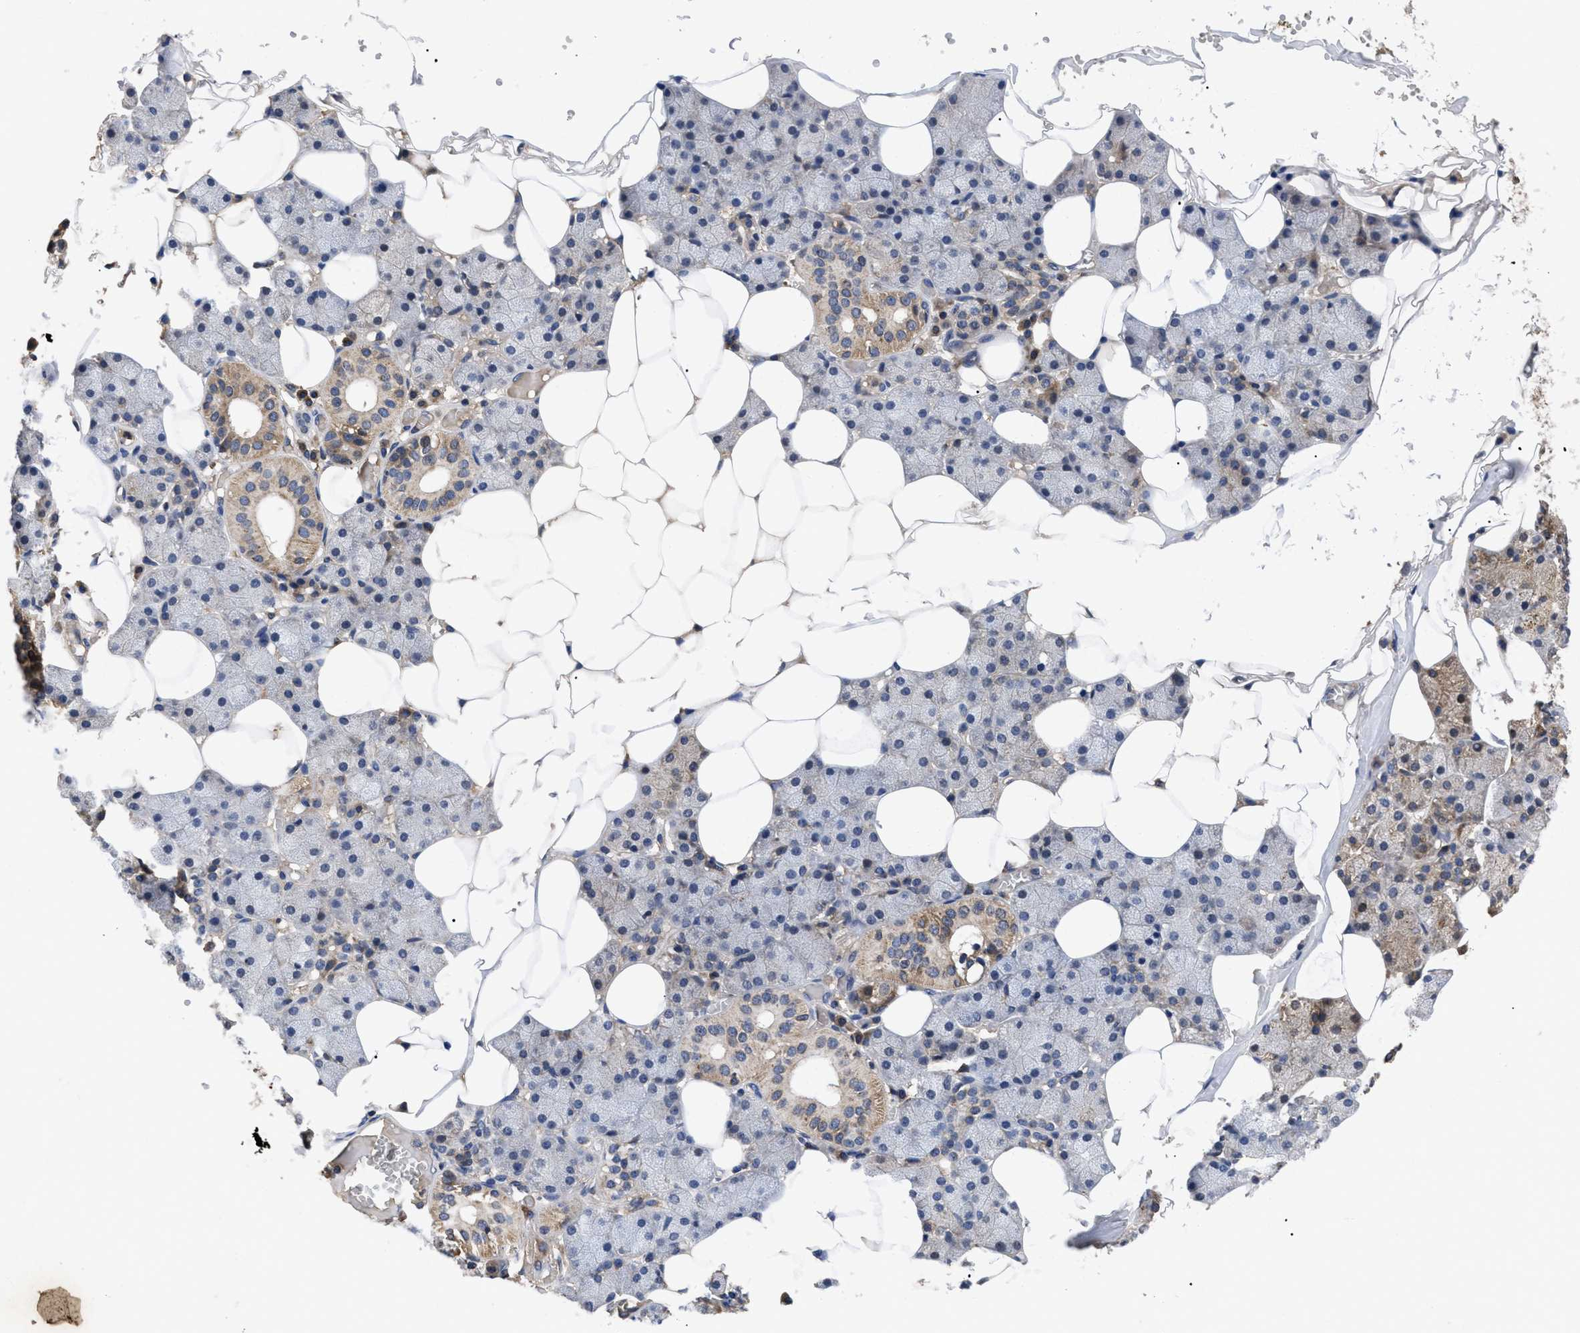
{"staining": {"intensity": "moderate", "quantity": "25%-75%", "location": "cytoplasmic/membranous"}, "tissue": "salivary gland", "cell_type": "Glandular cells", "image_type": "normal", "snomed": [{"axis": "morphology", "description": "Normal tissue, NOS"}, {"axis": "topography", "description": "Salivary gland"}], "caption": "Protein expression analysis of unremarkable salivary gland reveals moderate cytoplasmic/membranous staining in about 25%-75% of glandular cells.", "gene": "LRRC3", "patient": {"sex": "female", "age": 33}}